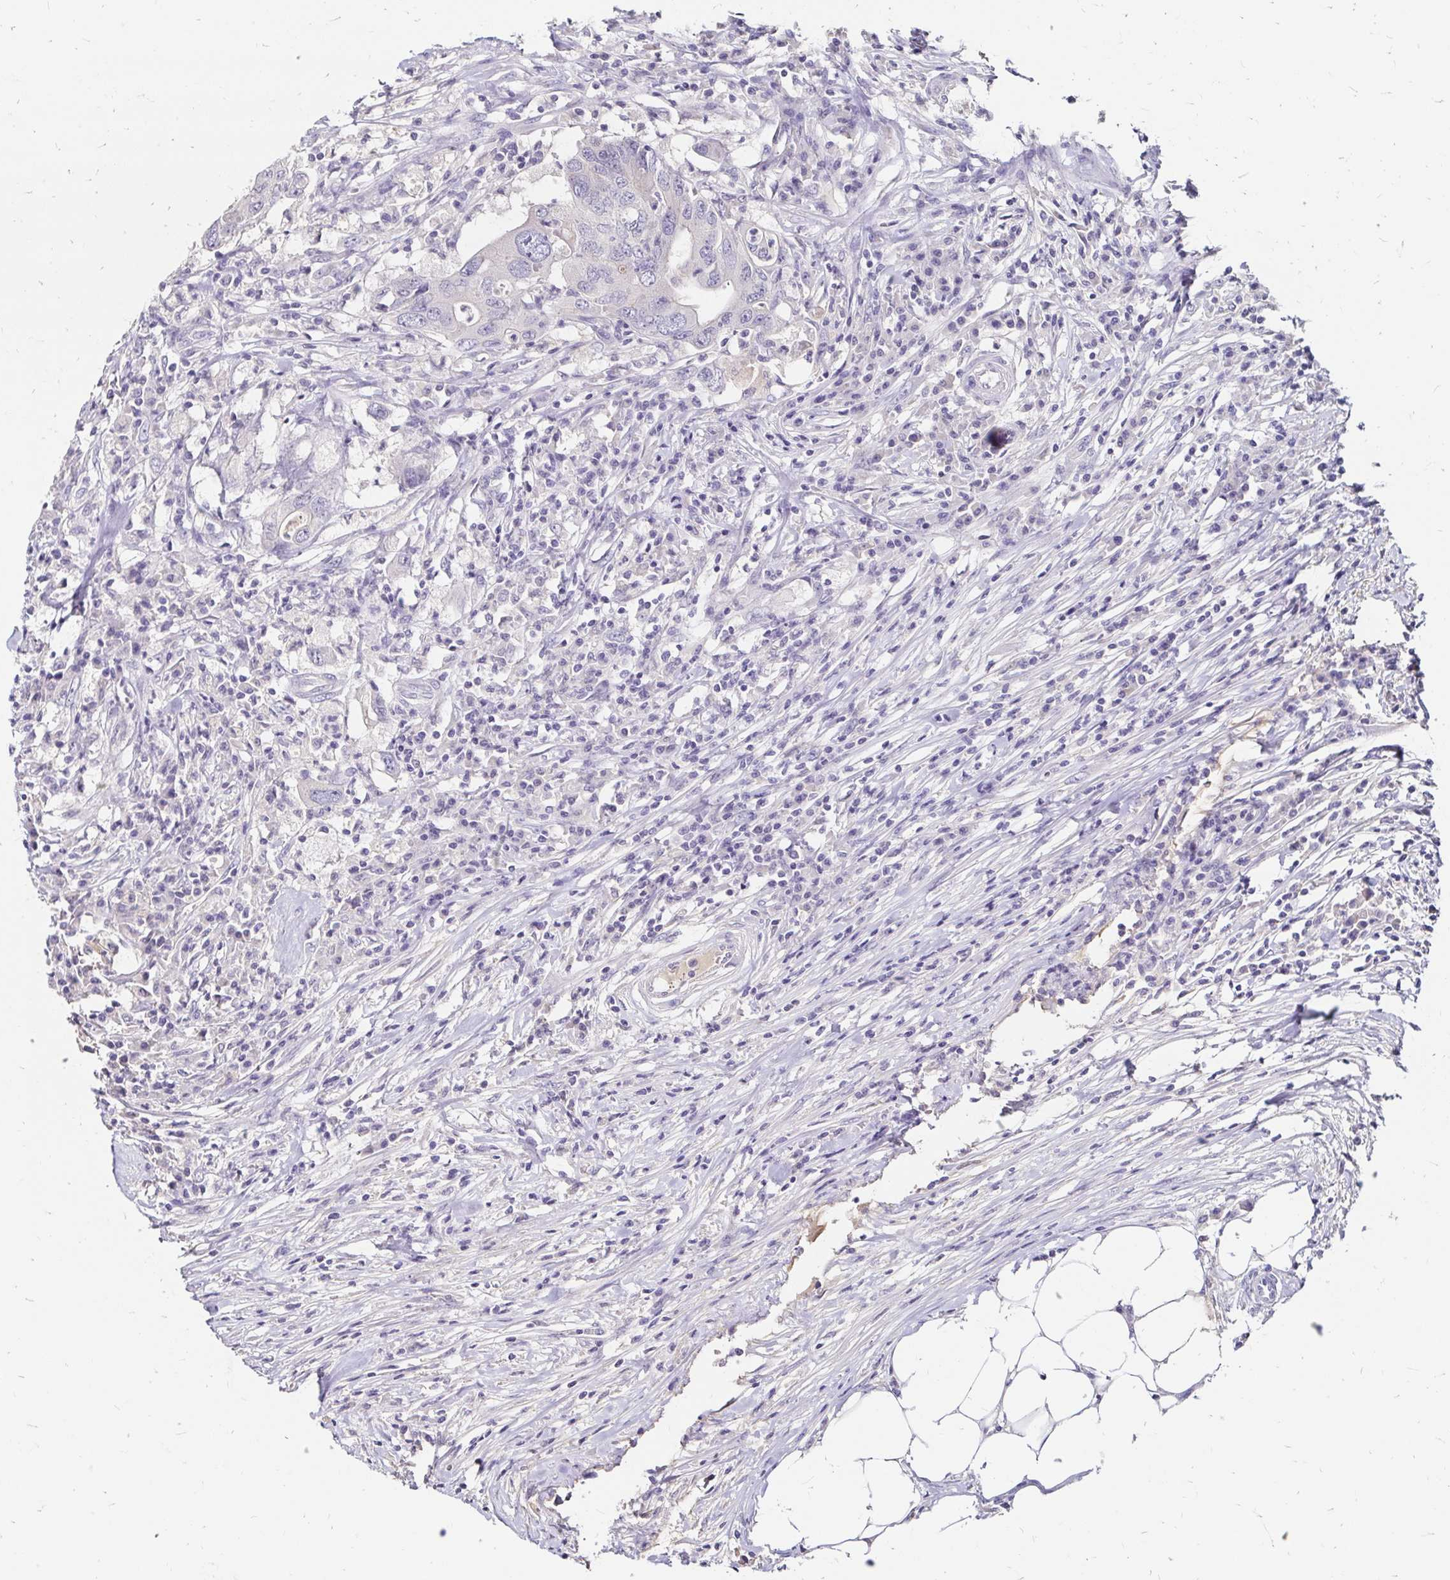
{"staining": {"intensity": "negative", "quantity": "none", "location": "none"}, "tissue": "colorectal cancer", "cell_type": "Tumor cells", "image_type": "cancer", "snomed": [{"axis": "morphology", "description": "Adenocarcinoma, NOS"}, {"axis": "topography", "description": "Colon"}], "caption": "Tumor cells are negative for protein expression in human colorectal cancer.", "gene": "SCG3", "patient": {"sex": "male", "age": 71}}